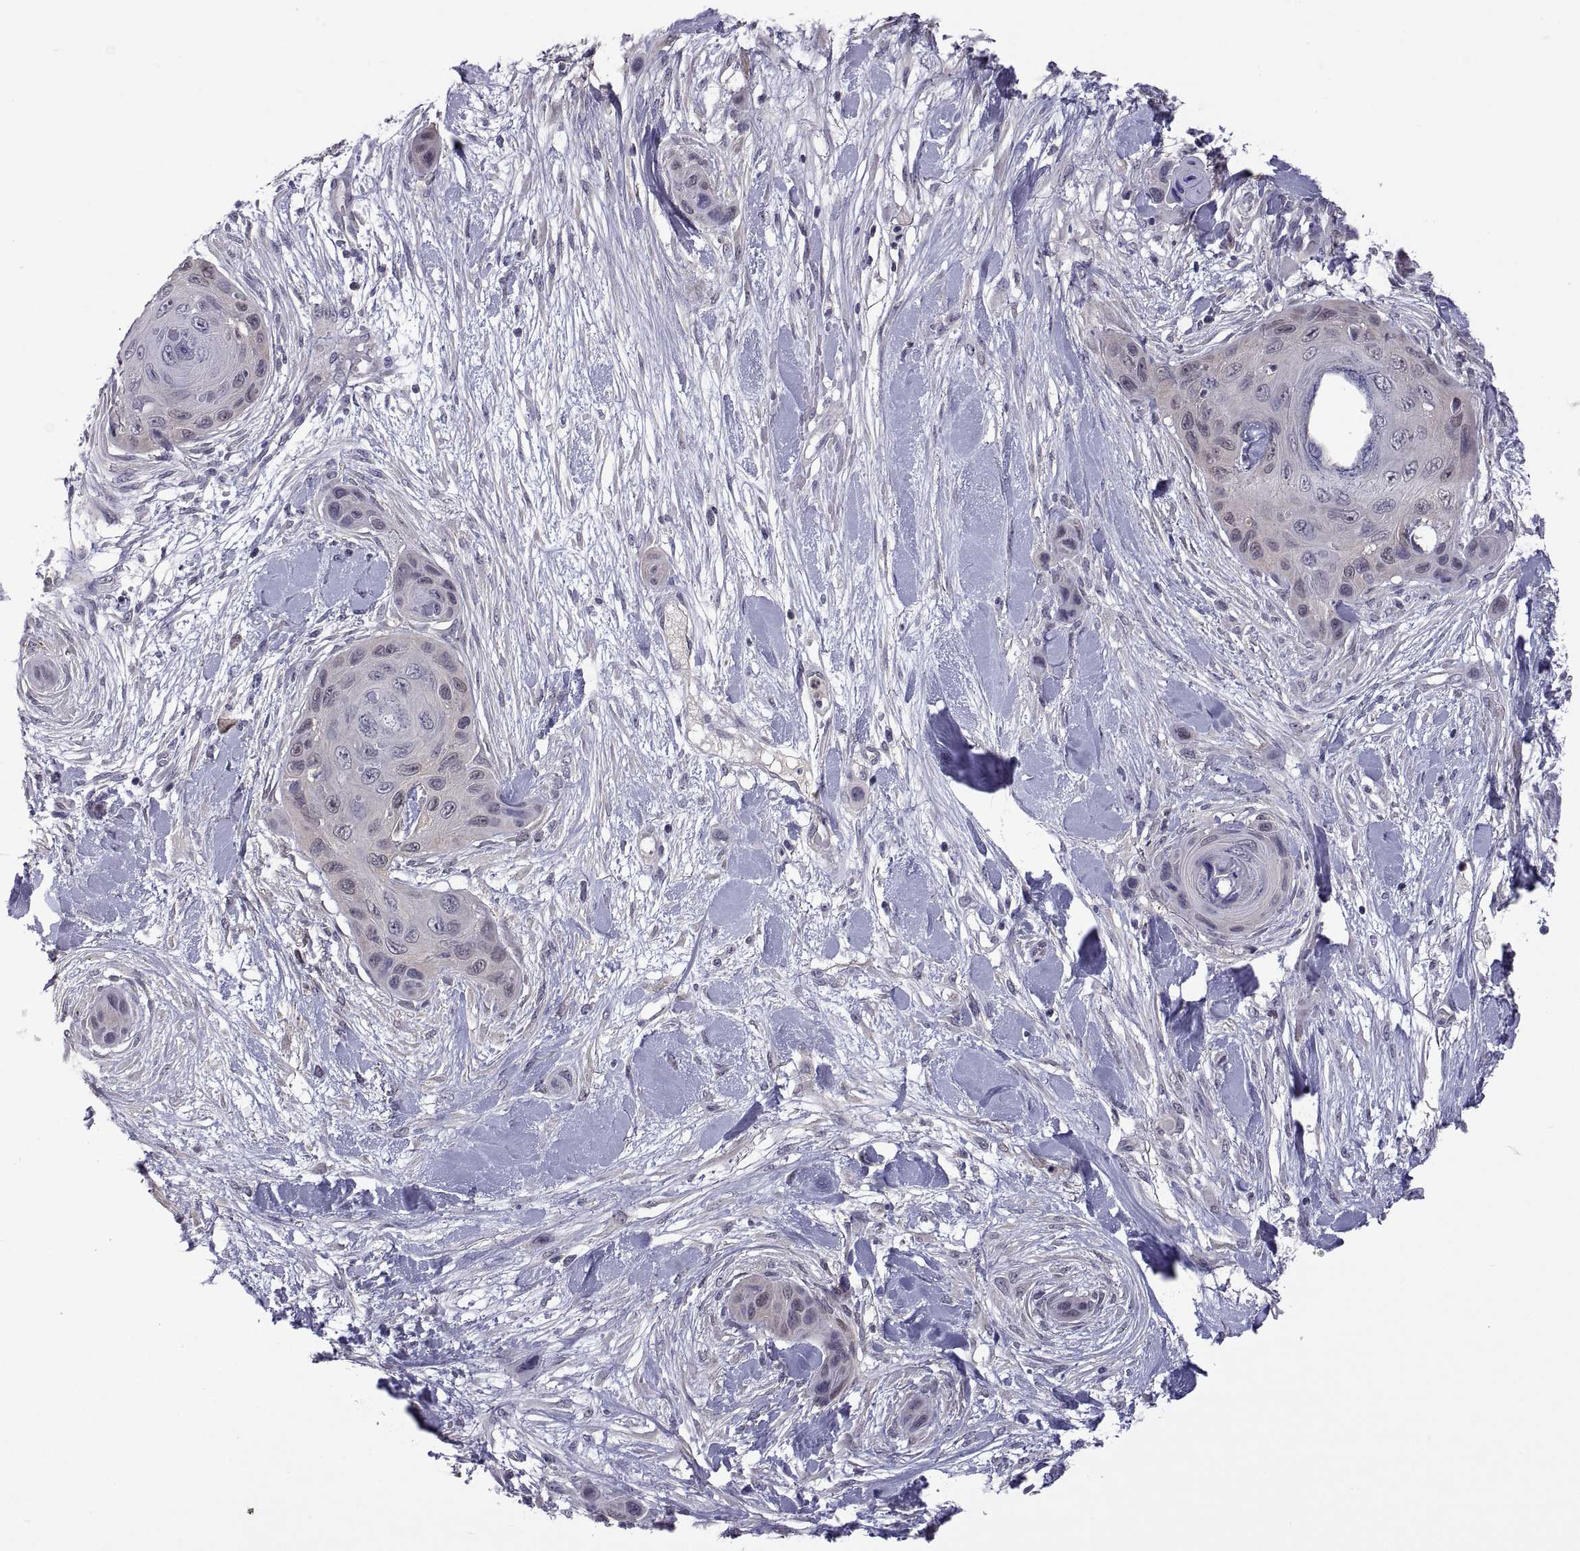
{"staining": {"intensity": "negative", "quantity": "none", "location": "none"}, "tissue": "skin cancer", "cell_type": "Tumor cells", "image_type": "cancer", "snomed": [{"axis": "morphology", "description": "Squamous cell carcinoma, NOS"}, {"axis": "topography", "description": "Skin"}], "caption": "This is an immunohistochemistry micrograph of skin cancer (squamous cell carcinoma). There is no staining in tumor cells.", "gene": "FGF9", "patient": {"sex": "male", "age": 82}}